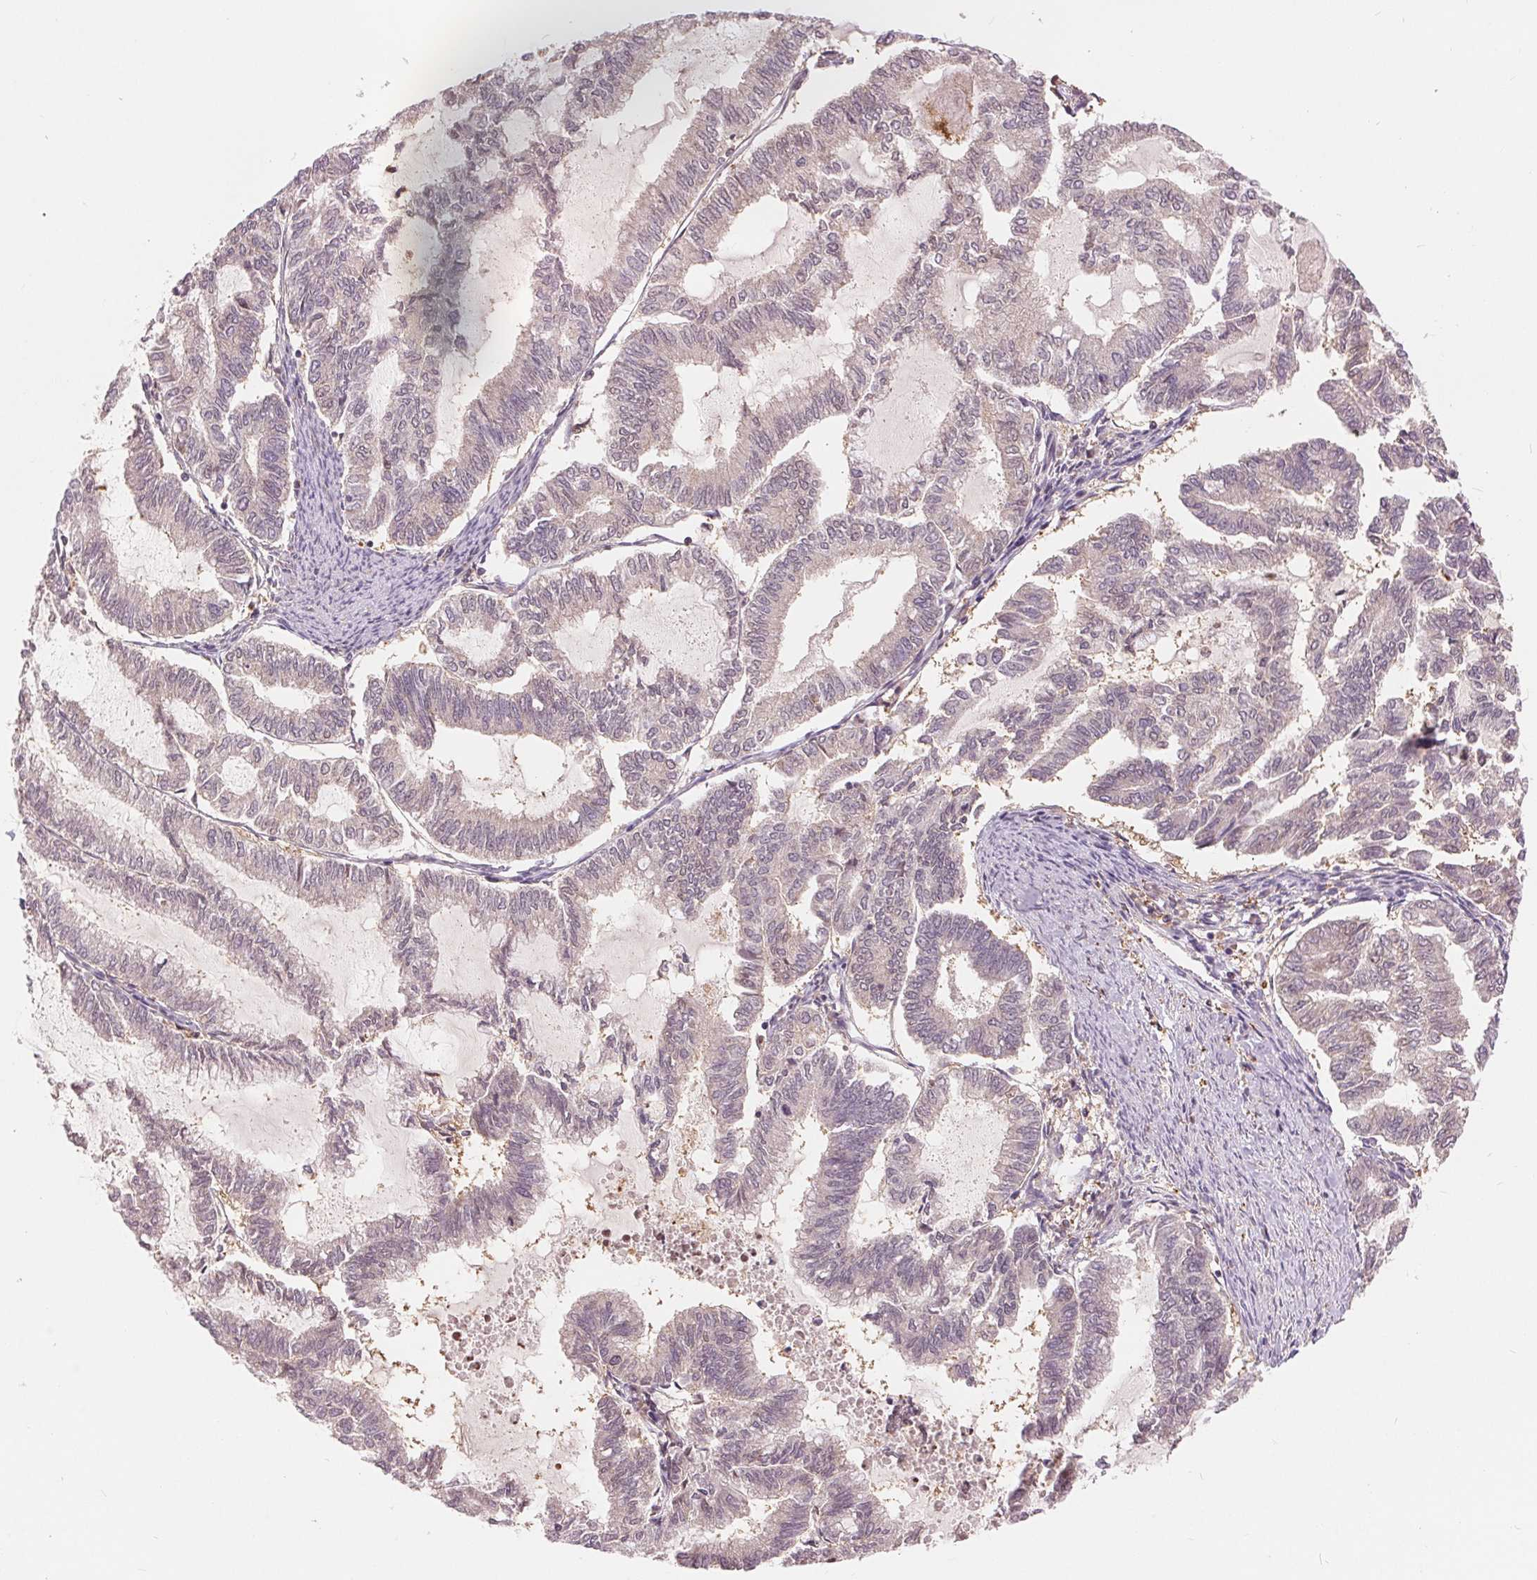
{"staining": {"intensity": "negative", "quantity": "none", "location": "none"}, "tissue": "endometrial cancer", "cell_type": "Tumor cells", "image_type": "cancer", "snomed": [{"axis": "morphology", "description": "Adenocarcinoma, NOS"}, {"axis": "topography", "description": "Endometrium"}], "caption": "Micrograph shows no protein positivity in tumor cells of endometrial cancer tissue. The staining is performed using DAB (3,3'-diaminobenzidine) brown chromogen with nuclei counter-stained in using hematoxylin.", "gene": "TMEM273", "patient": {"sex": "female", "age": 79}}